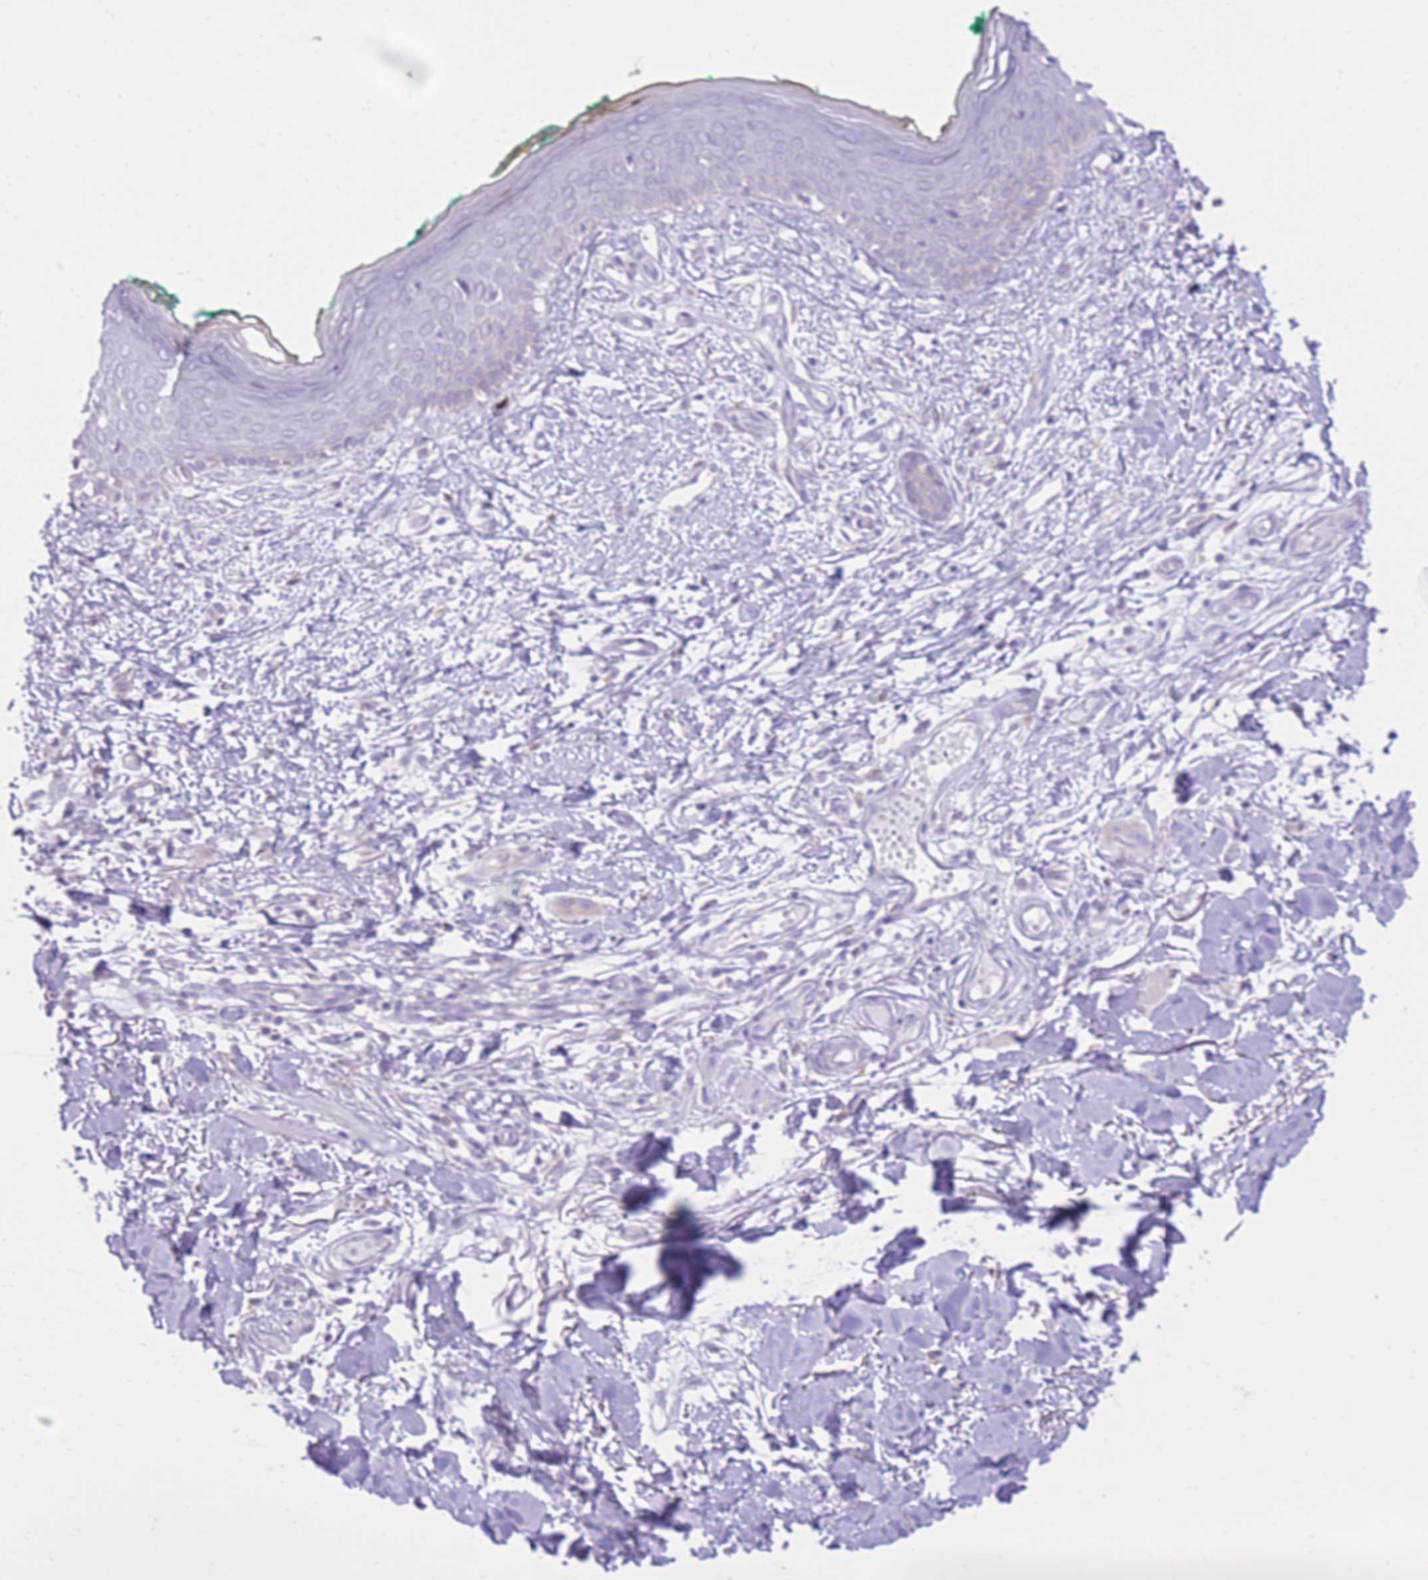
{"staining": {"intensity": "negative", "quantity": "none", "location": "none"}, "tissue": "skin", "cell_type": "Fibroblasts", "image_type": "normal", "snomed": [{"axis": "morphology", "description": "Normal tissue, NOS"}, {"axis": "morphology", "description": "Malignant melanoma, NOS"}, {"axis": "topography", "description": "Skin"}], "caption": "A histopathology image of human skin is negative for staining in fibroblasts. The staining was performed using DAB to visualize the protein expression in brown, while the nuclei were stained in blue with hematoxylin (Magnification: 20x).", "gene": "SLC4A4", "patient": {"sex": "male", "age": 62}}